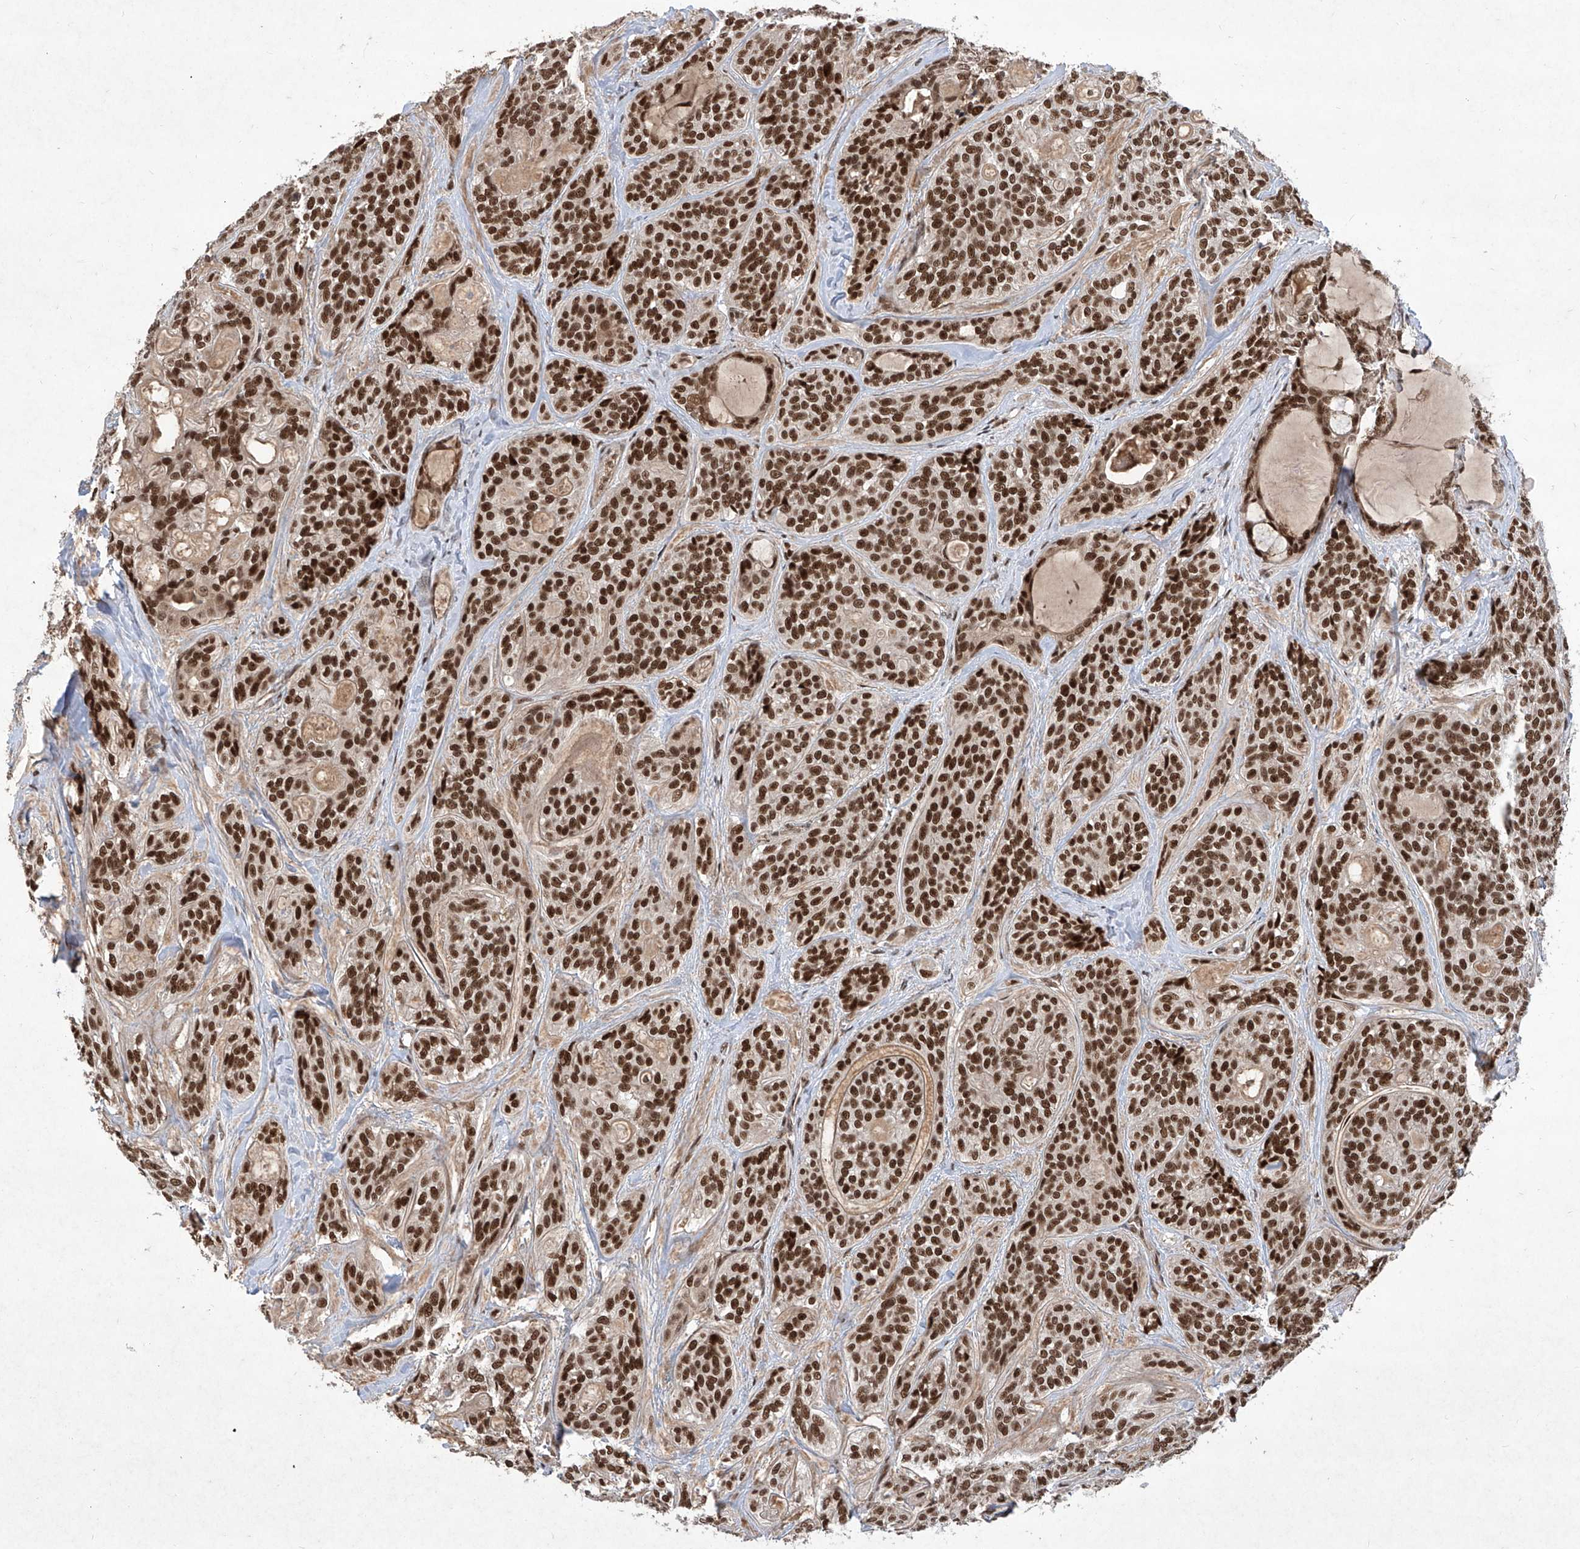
{"staining": {"intensity": "strong", "quantity": ">75%", "location": "nuclear"}, "tissue": "head and neck cancer", "cell_type": "Tumor cells", "image_type": "cancer", "snomed": [{"axis": "morphology", "description": "Adenocarcinoma, NOS"}, {"axis": "topography", "description": "Head-Neck"}], "caption": "DAB immunohistochemical staining of human adenocarcinoma (head and neck) reveals strong nuclear protein expression in about >75% of tumor cells. (DAB IHC, brown staining for protein, blue staining for nuclei).", "gene": "IRF2", "patient": {"sex": "male", "age": 66}}